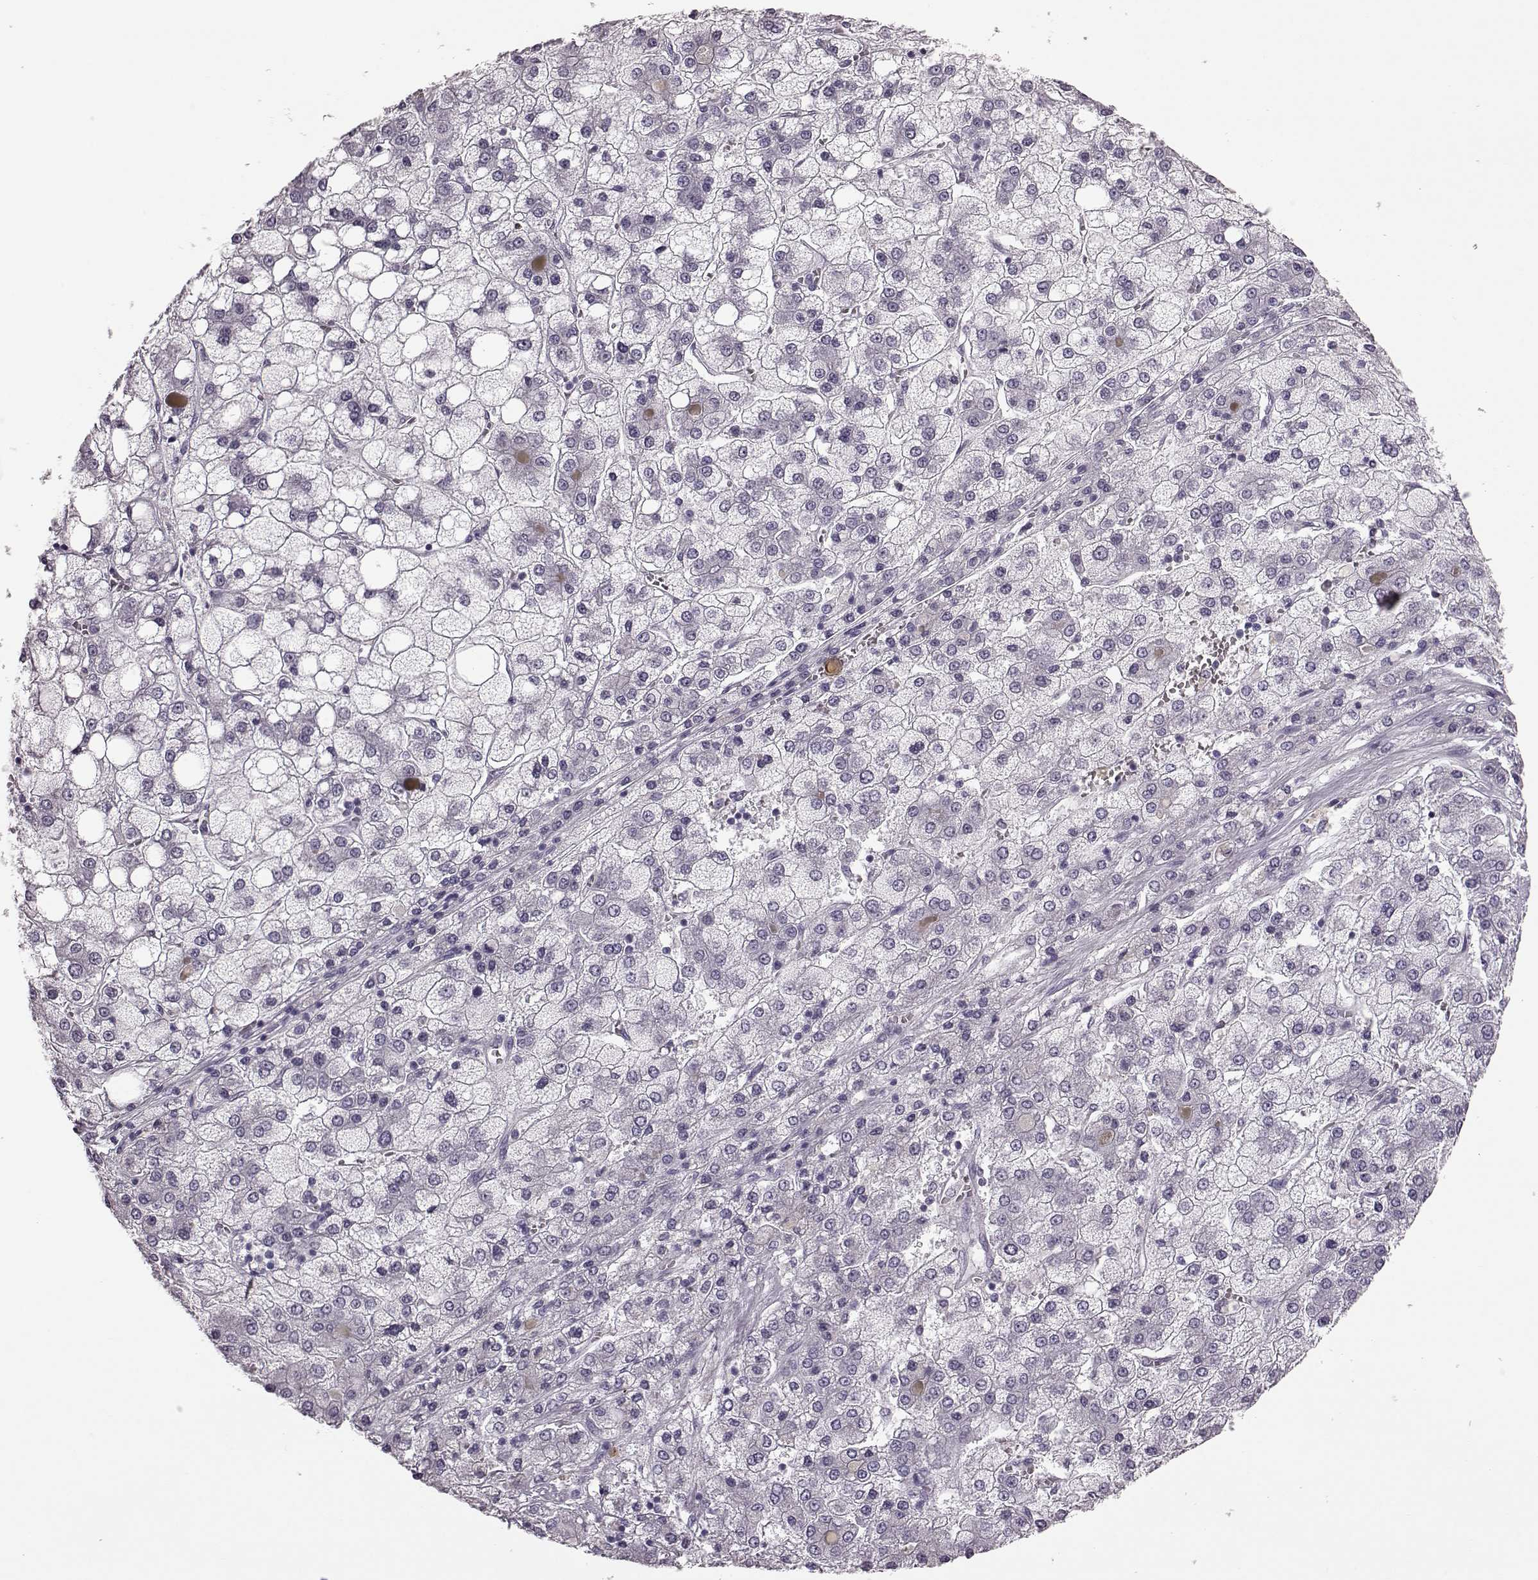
{"staining": {"intensity": "negative", "quantity": "none", "location": "none"}, "tissue": "liver cancer", "cell_type": "Tumor cells", "image_type": "cancer", "snomed": [{"axis": "morphology", "description": "Carcinoma, Hepatocellular, NOS"}, {"axis": "topography", "description": "Liver"}], "caption": "IHC micrograph of human liver cancer stained for a protein (brown), which exhibits no staining in tumor cells. Brightfield microscopy of immunohistochemistry (IHC) stained with DAB (3,3'-diaminobenzidine) (brown) and hematoxylin (blue), captured at high magnification.", "gene": "AIPL1", "patient": {"sex": "male", "age": 73}}